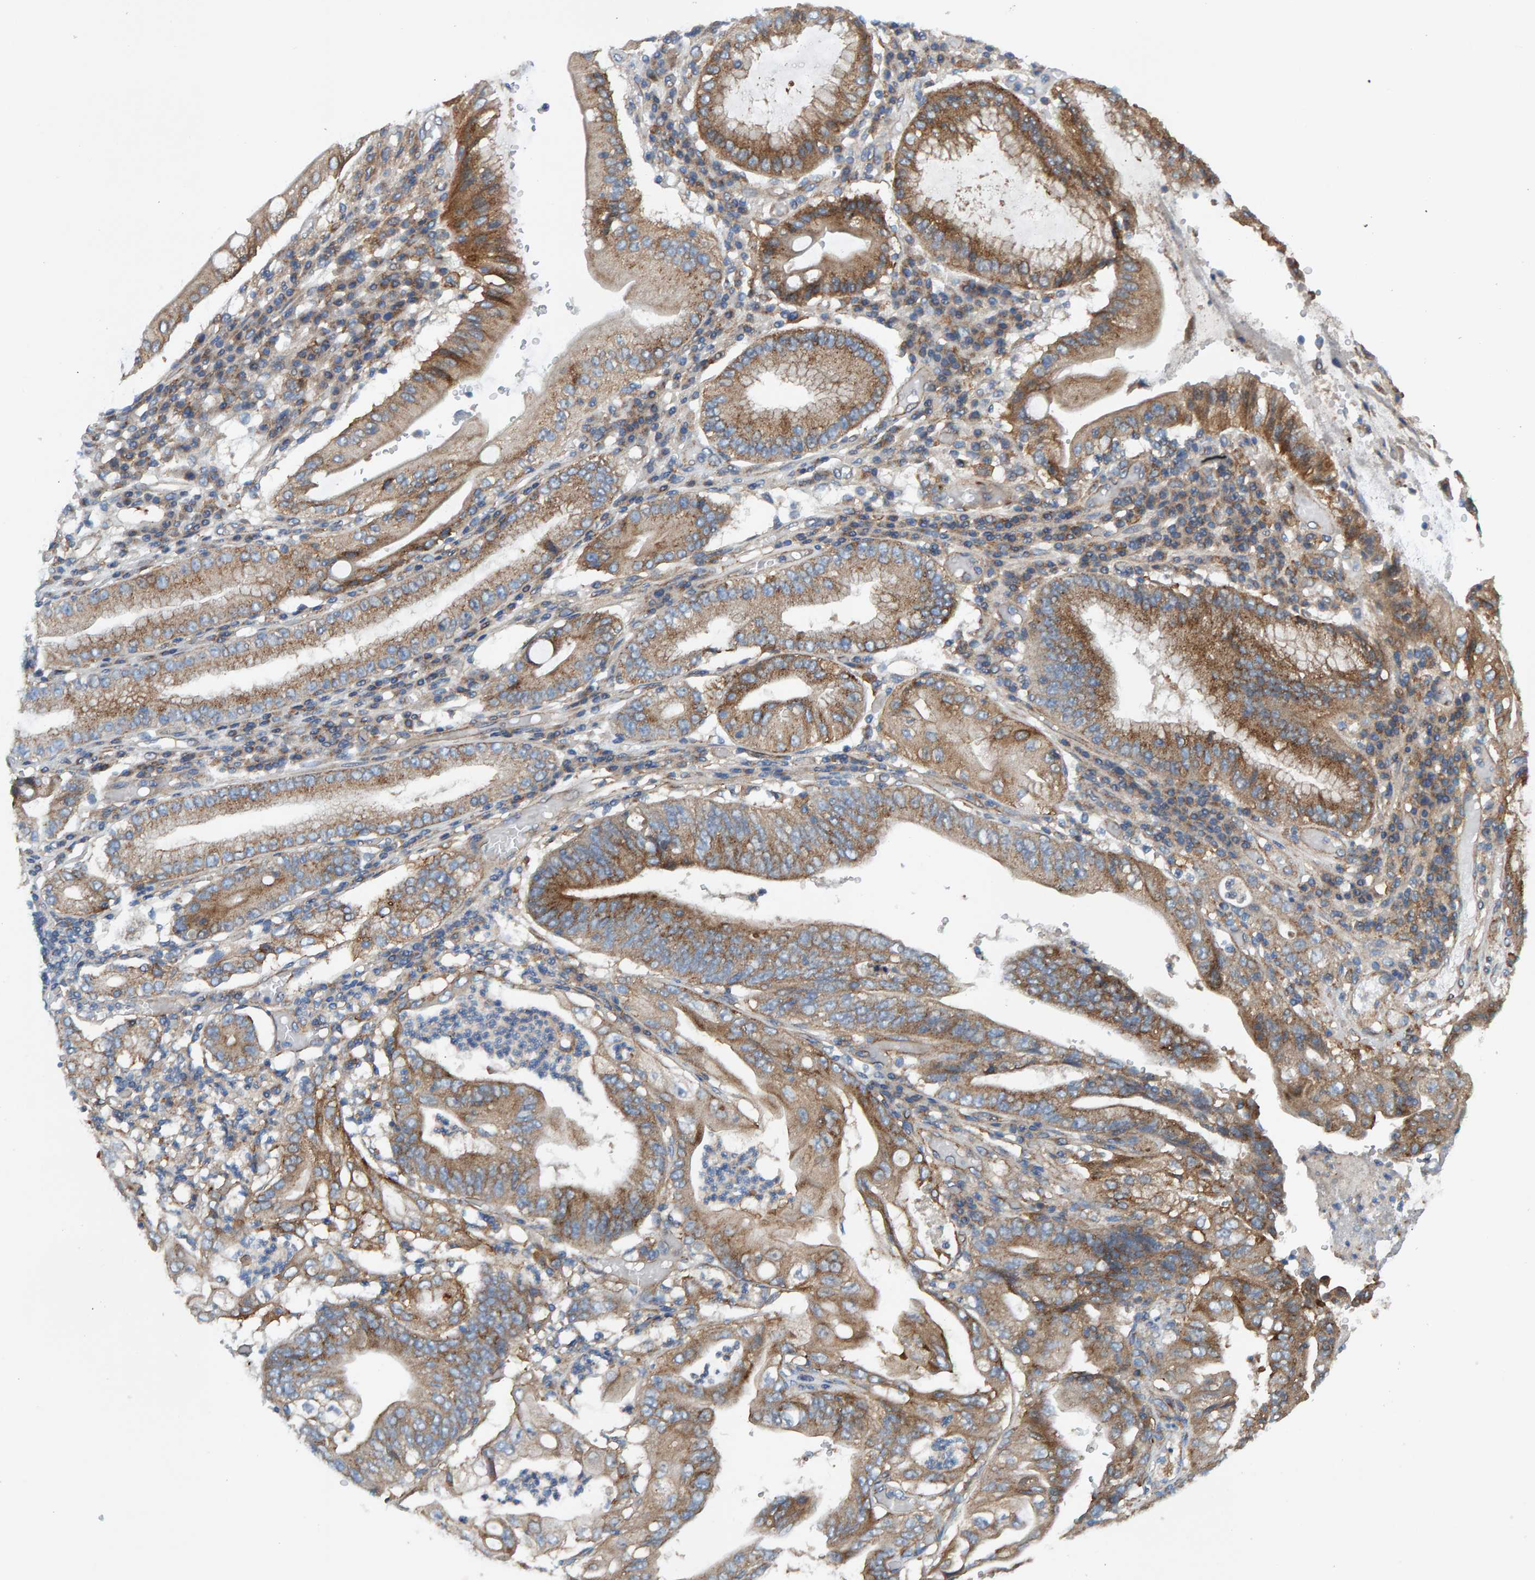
{"staining": {"intensity": "moderate", "quantity": ">75%", "location": "cytoplasmic/membranous"}, "tissue": "stomach cancer", "cell_type": "Tumor cells", "image_type": "cancer", "snomed": [{"axis": "morphology", "description": "Adenocarcinoma, NOS"}, {"axis": "topography", "description": "Stomach"}], "caption": "High-power microscopy captured an IHC photomicrograph of adenocarcinoma (stomach), revealing moderate cytoplasmic/membranous expression in approximately >75% of tumor cells. (Brightfield microscopy of DAB IHC at high magnification).", "gene": "MKLN1", "patient": {"sex": "female", "age": 73}}